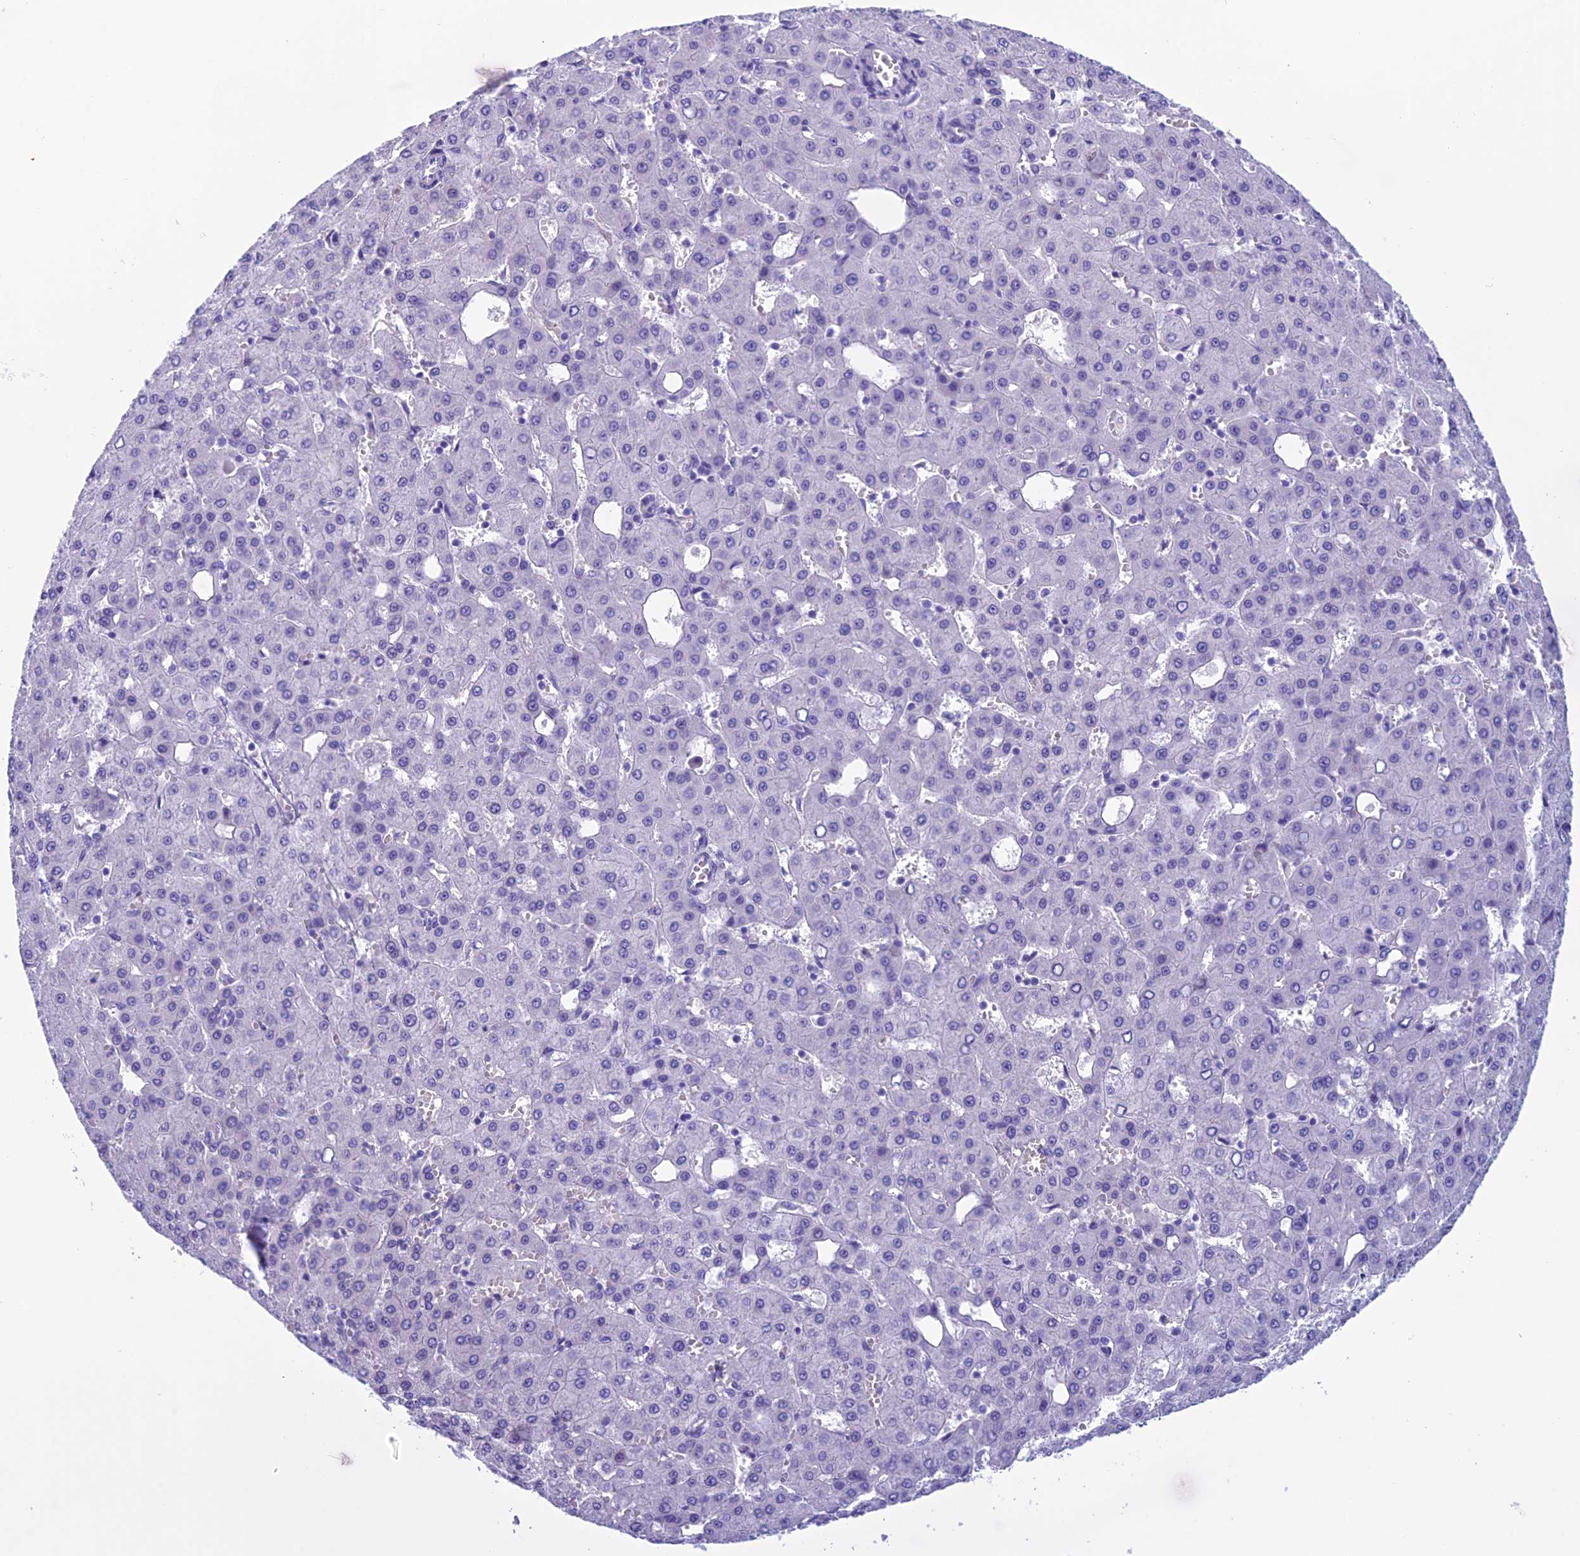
{"staining": {"intensity": "negative", "quantity": "none", "location": "none"}, "tissue": "liver cancer", "cell_type": "Tumor cells", "image_type": "cancer", "snomed": [{"axis": "morphology", "description": "Carcinoma, Hepatocellular, NOS"}, {"axis": "topography", "description": "Liver"}], "caption": "Tumor cells show no significant protein positivity in hepatocellular carcinoma (liver).", "gene": "TRAM1L1", "patient": {"sex": "male", "age": 47}}